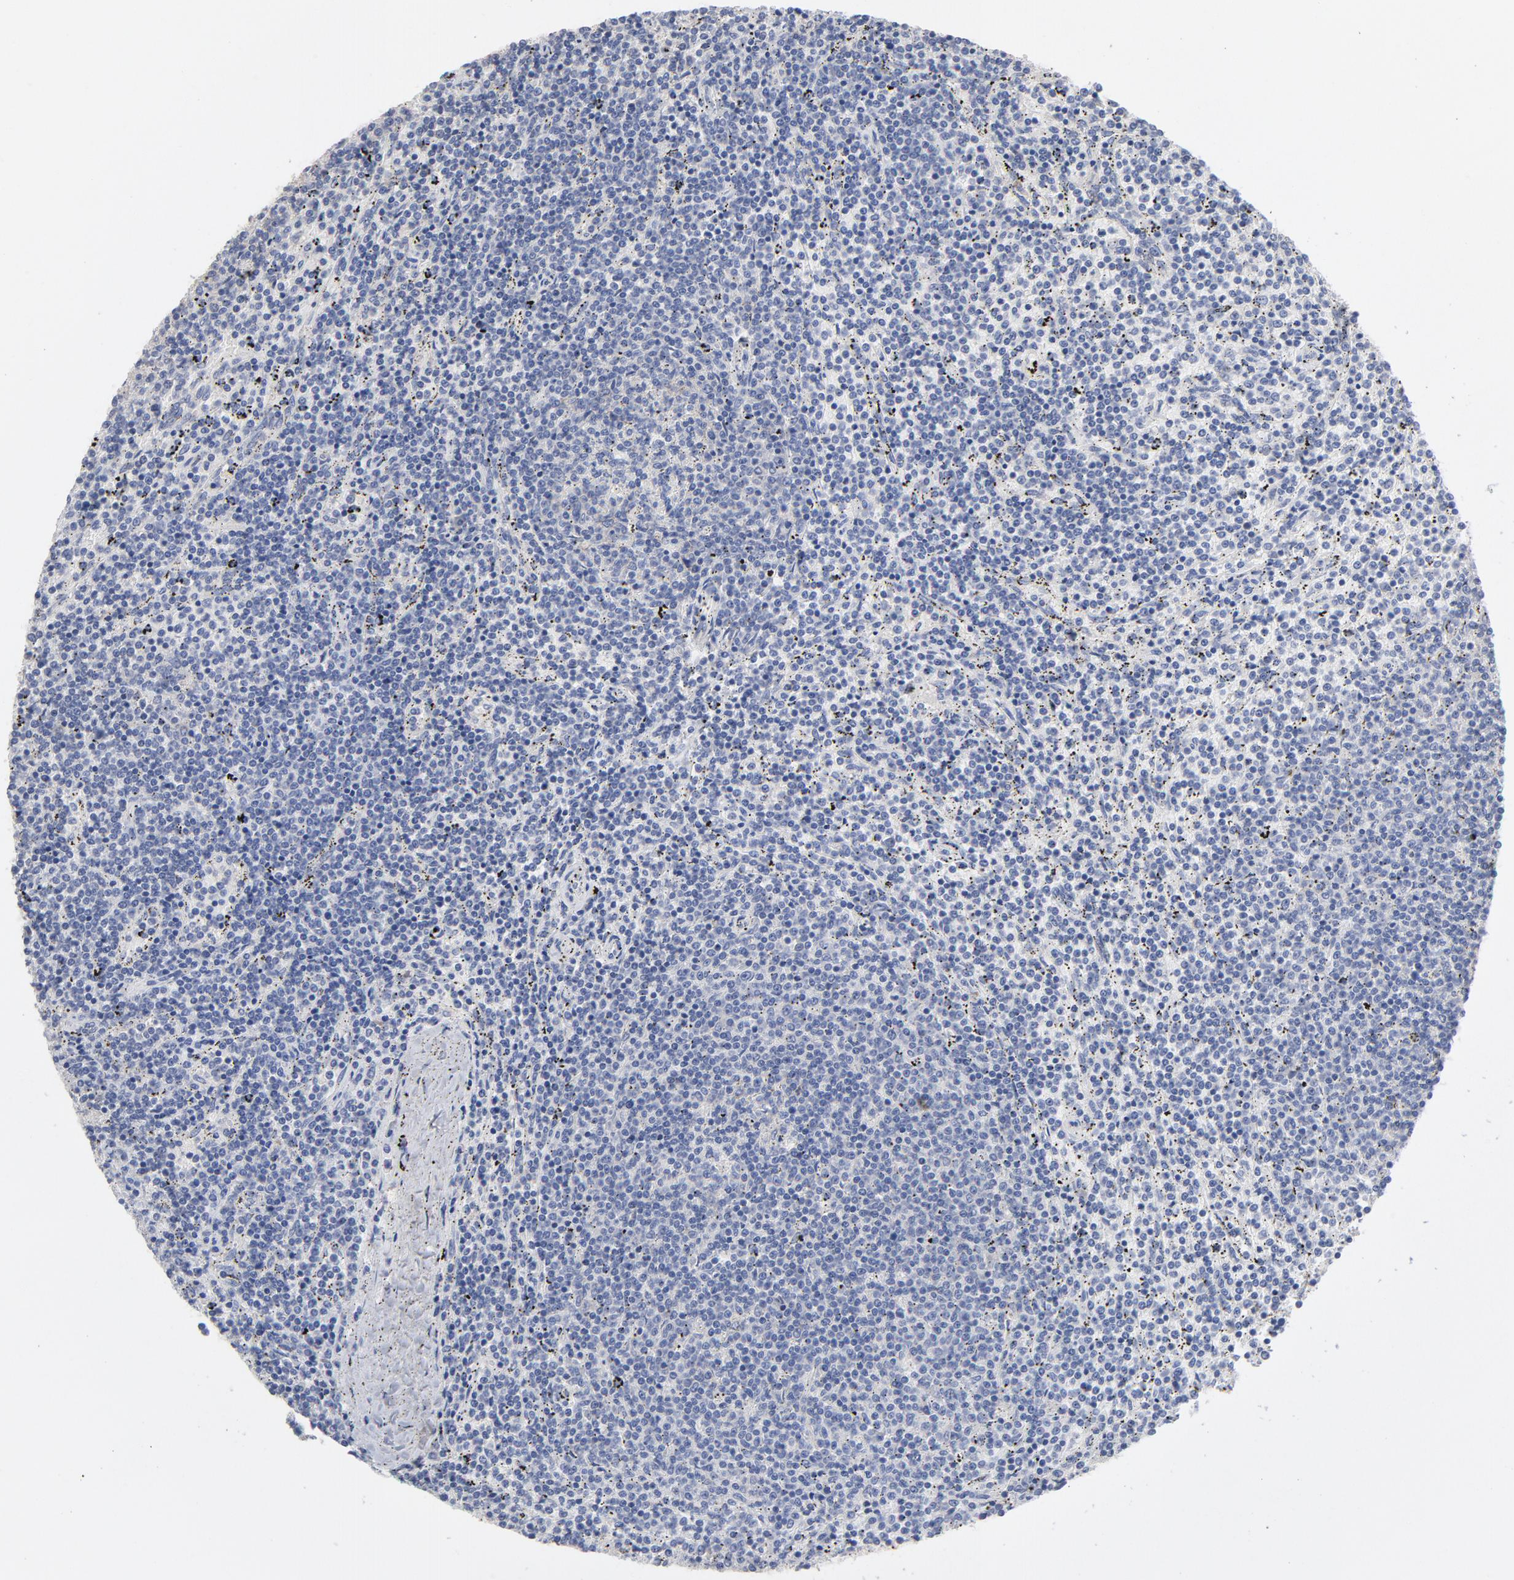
{"staining": {"intensity": "negative", "quantity": "none", "location": "none"}, "tissue": "lymphoma", "cell_type": "Tumor cells", "image_type": "cancer", "snomed": [{"axis": "morphology", "description": "Malignant lymphoma, non-Hodgkin's type, Low grade"}, {"axis": "topography", "description": "Spleen"}], "caption": "Low-grade malignant lymphoma, non-Hodgkin's type was stained to show a protein in brown. There is no significant positivity in tumor cells.", "gene": "CPE", "patient": {"sex": "female", "age": 50}}